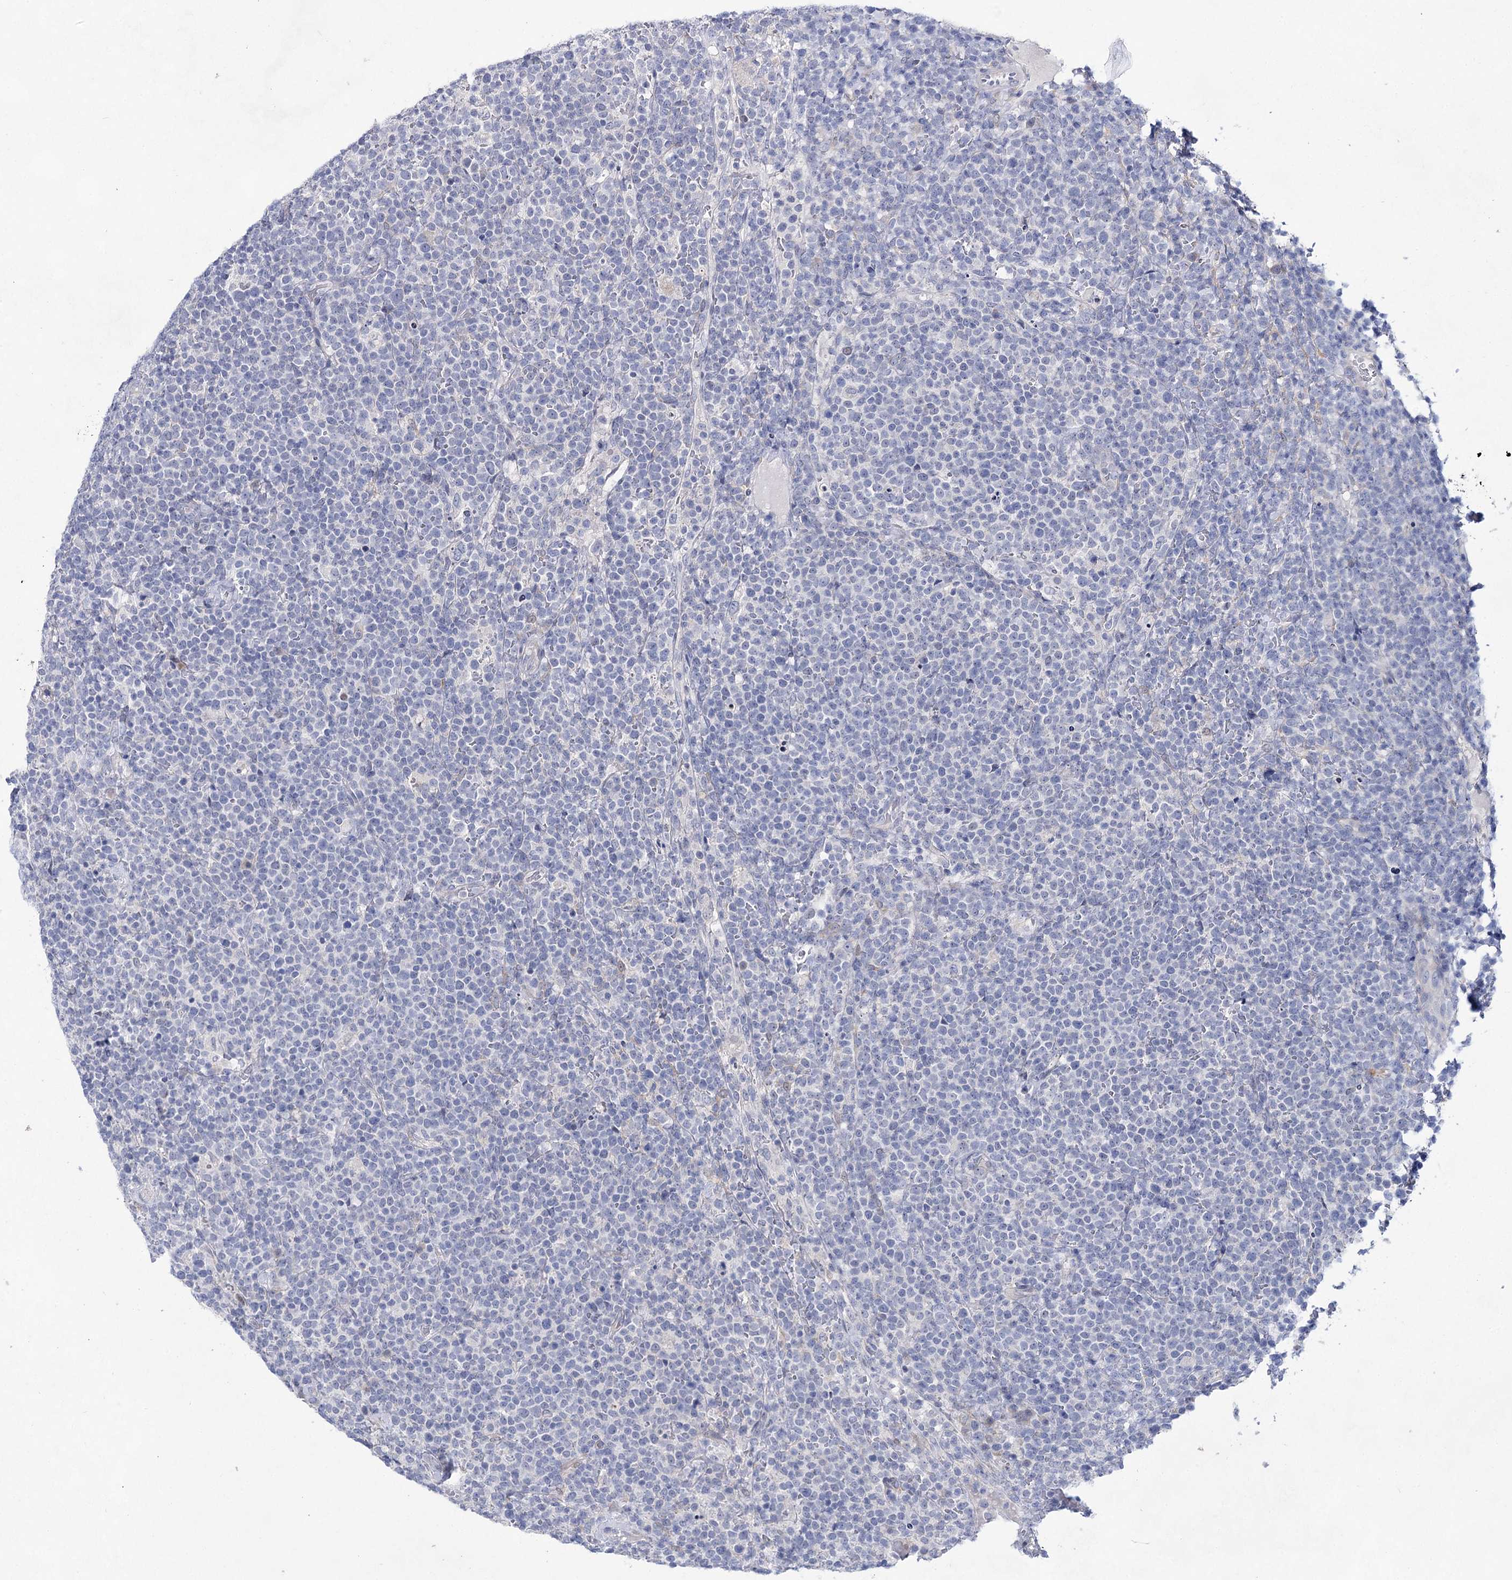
{"staining": {"intensity": "negative", "quantity": "none", "location": "none"}, "tissue": "lymphoma", "cell_type": "Tumor cells", "image_type": "cancer", "snomed": [{"axis": "morphology", "description": "Malignant lymphoma, non-Hodgkin's type, High grade"}, {"axis": "topography", "description": "Lymph node"}], "caption": "High power microscopy micrograph of an IHC image of lymphoma, revealing no significant positivity in tumor cells.", "gene": "UGDH", "patient": {"sex": "male", "age": 61}}